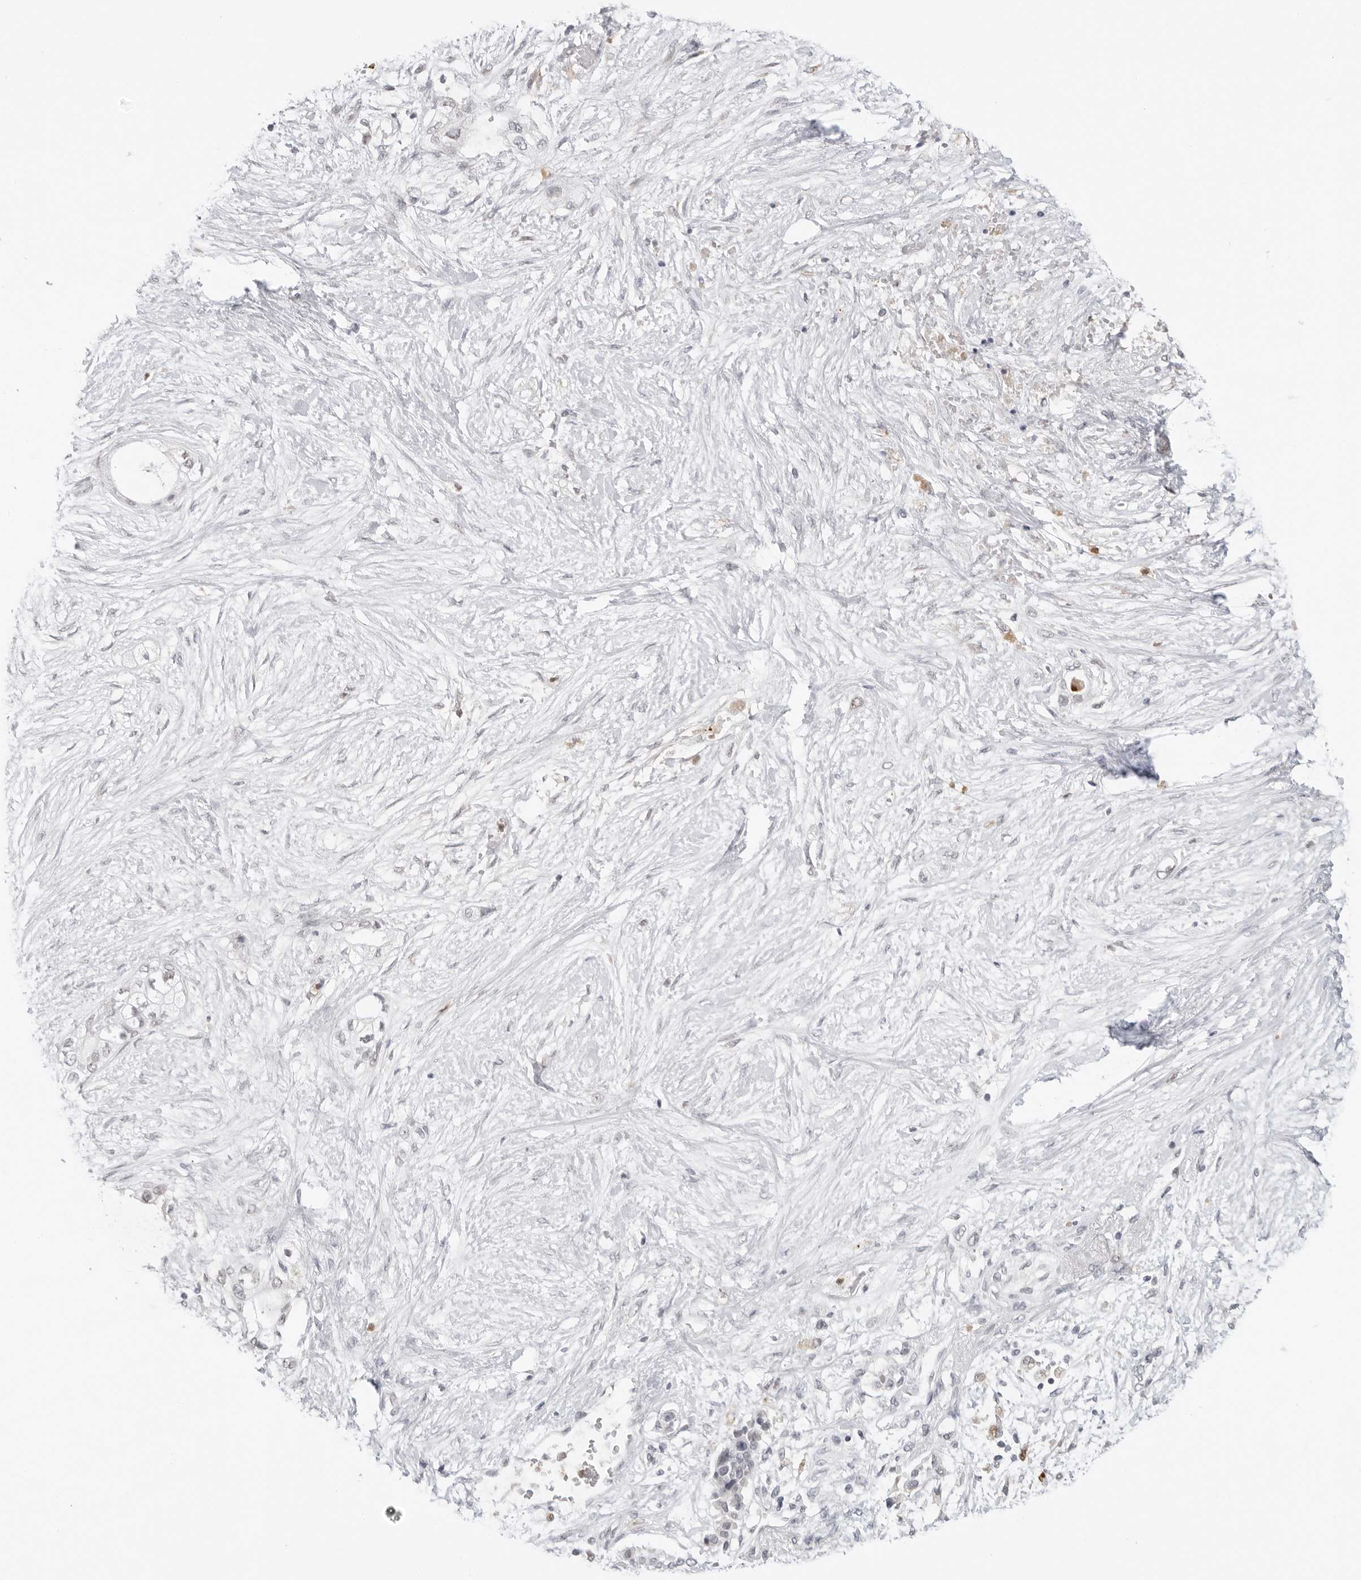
{"staining": {"intensity": "negative", "quantity": "none", "location": "none"}, "tissue": "pancreatic cancer", "cell_type": "Tumor cells", "image_type": "cancer", "snomed": [{"axis": "morphology", "description": "Adenocarcinoma, NOS"}, {"axis": "topography", "description": "Pancreas"}], "caption": "Pancreatic cancer stained for a protein using immunohistochemistry shows no staining tumor cells.", "gene": "MSH6", "patient": {"sex": "male", "age": 53}}